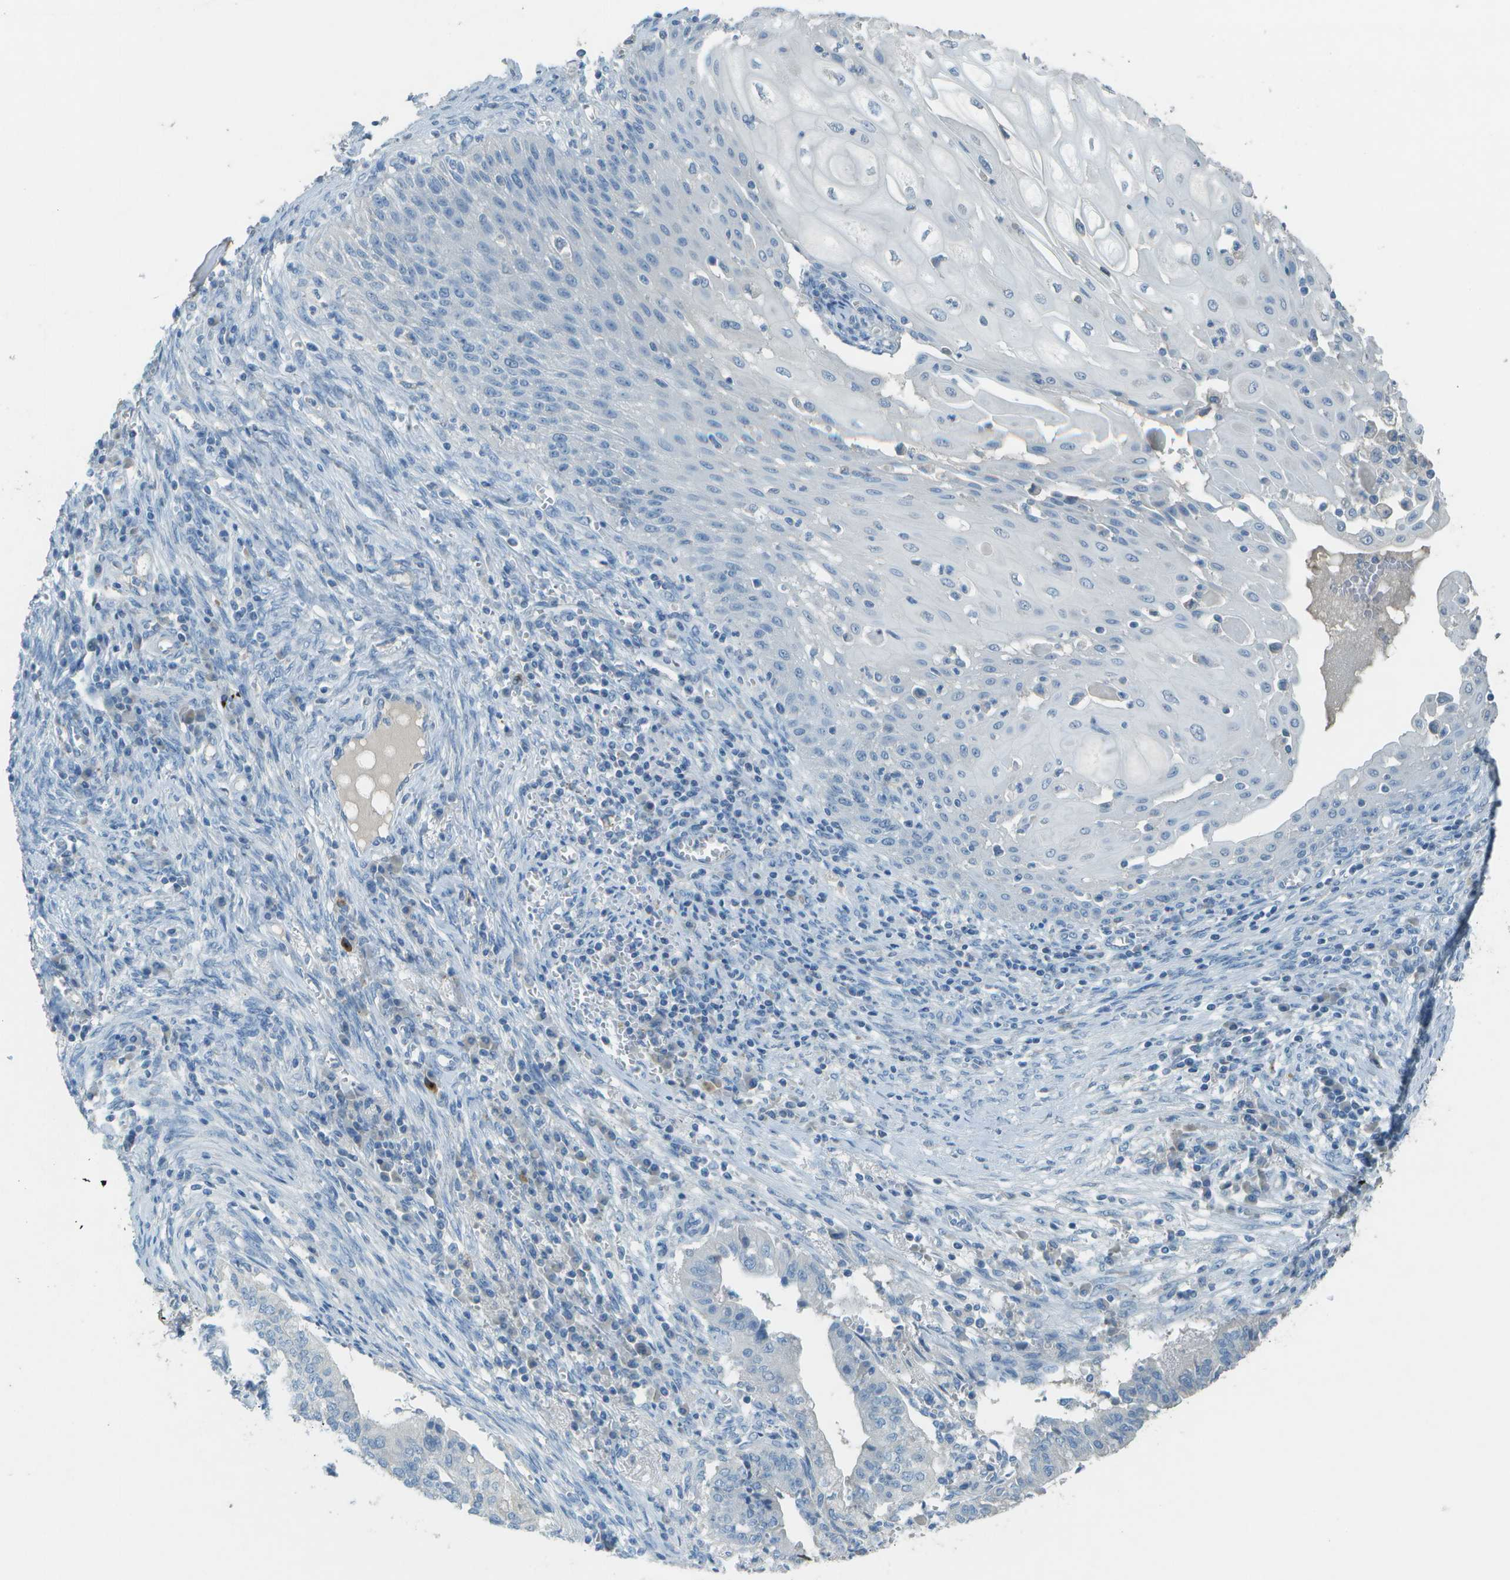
{"staining": {"intensity": "negative", "quantity": "none", "location": "none"}, "tissue": "cervical cancer", "cell_type": "Tumor cells", "image_type": "cancer", "snomed": [{"axis": "morphology", "description": "Adenocarcinoma, NOS"}, {"axis": "topography", "description": "Cervix"}], "caption": "Immunohistochemistry micrograph of neoplastic tissue: cervical adenocarcinoma stained with DAB (3,3'-diaminobenzidine) demonstrates no significant protein staining in tumor cells.", "gene": "LGI2", "patient": {"sex": "female", "age": 44}}